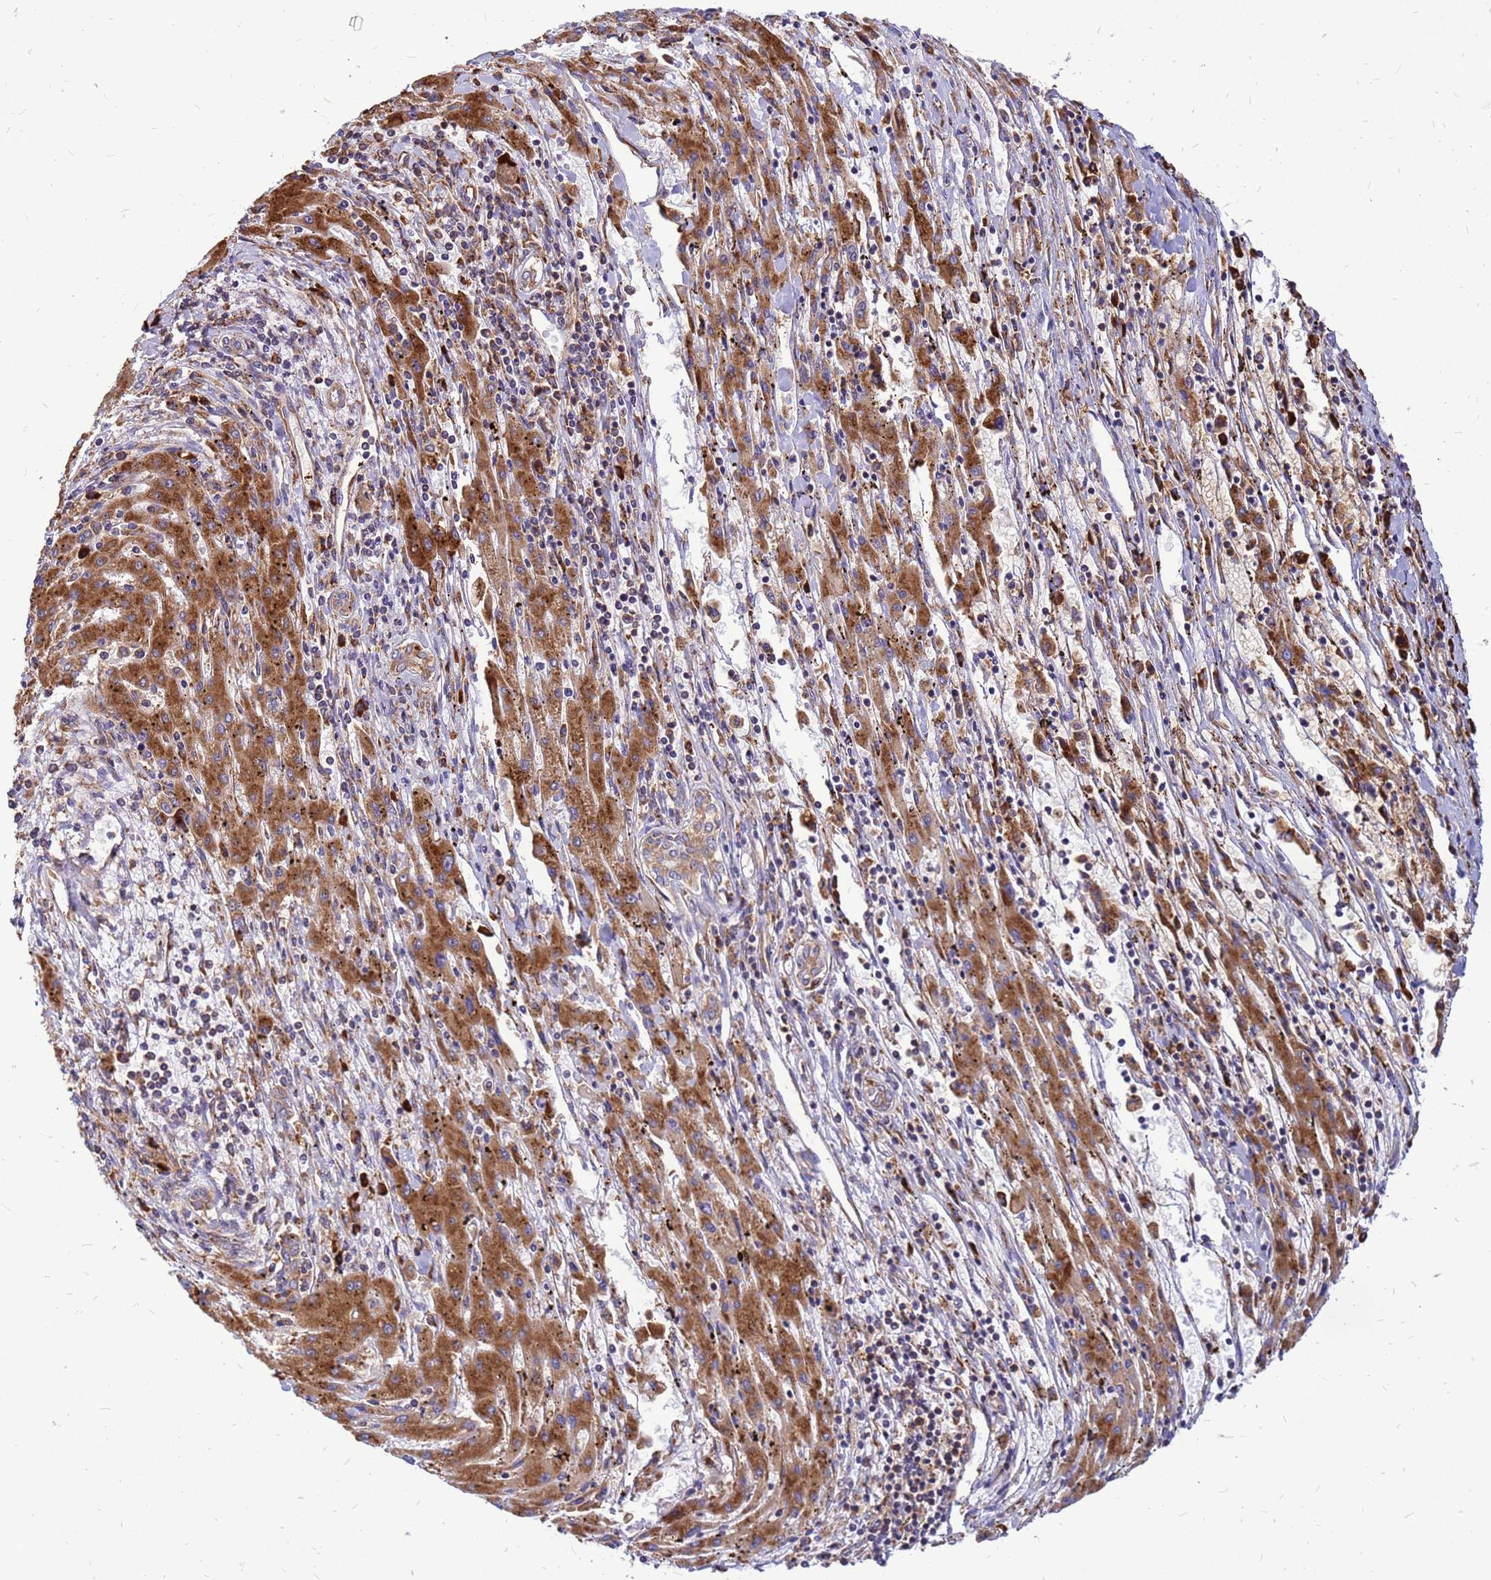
{"staining": {"intensity": "moderate", "quantity": ">75%", "location": "cytoplasmic/membranous"}, "tissue": "liver cancer", "cell_type": "Tumor cells", "image_type": "cancer", "snomed": [{"axis": "morphology", "description": "Carcinoma, Hepatocellular, NOS"}, {"axis": "topography", "description": "Liver"}], "caption": "Human hepatocellular carcinoma (liver) stained for a protein (brown) demonstrates moderate cytoplasmic/membranous positive staining in about >75% of tumor cells.", "gene": "RPL8", "patient": {"sex": "male", "age": 72}}